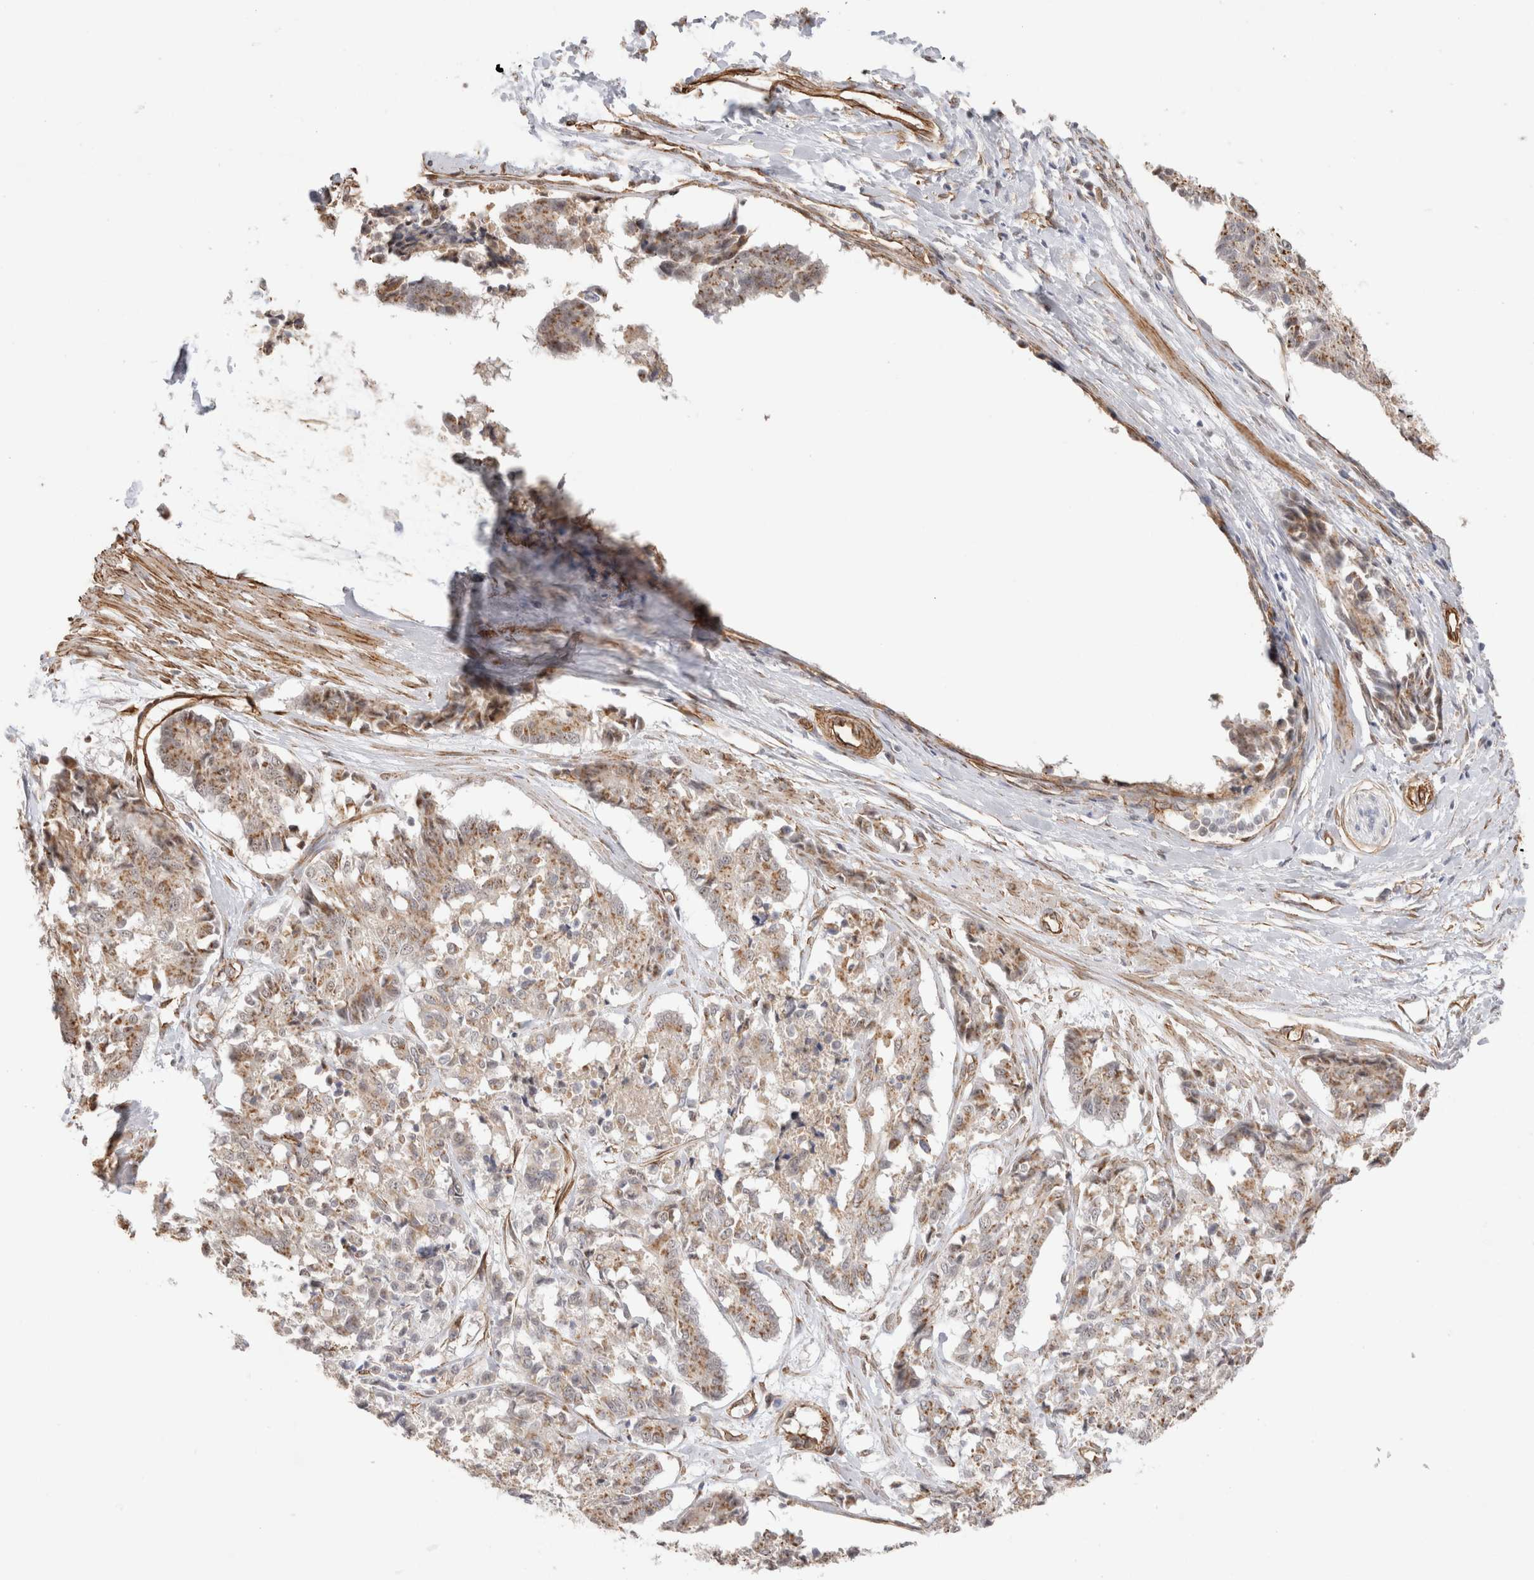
{"staining": {"intensity": "moderate", "quantity": ">75%", "location": "cytoplasmic/membranous"}, "tissue": "cervical cancer", "cell_type": "Tumor cells", "image_type": "cancer", "snomed": [{"axis": "morphology", "description": "Squamous cell carcinoma, NOS"}, {"axis": "topography", "description": "Cervix"}], "caption": "Immunohistochemical staining of cervical cancer displays moderate cytoplasmic/membranous protein positivity in about >75% of tumor cells.", "gene": "CAAP1", "patient": {"sex": "female", "age": 35}}